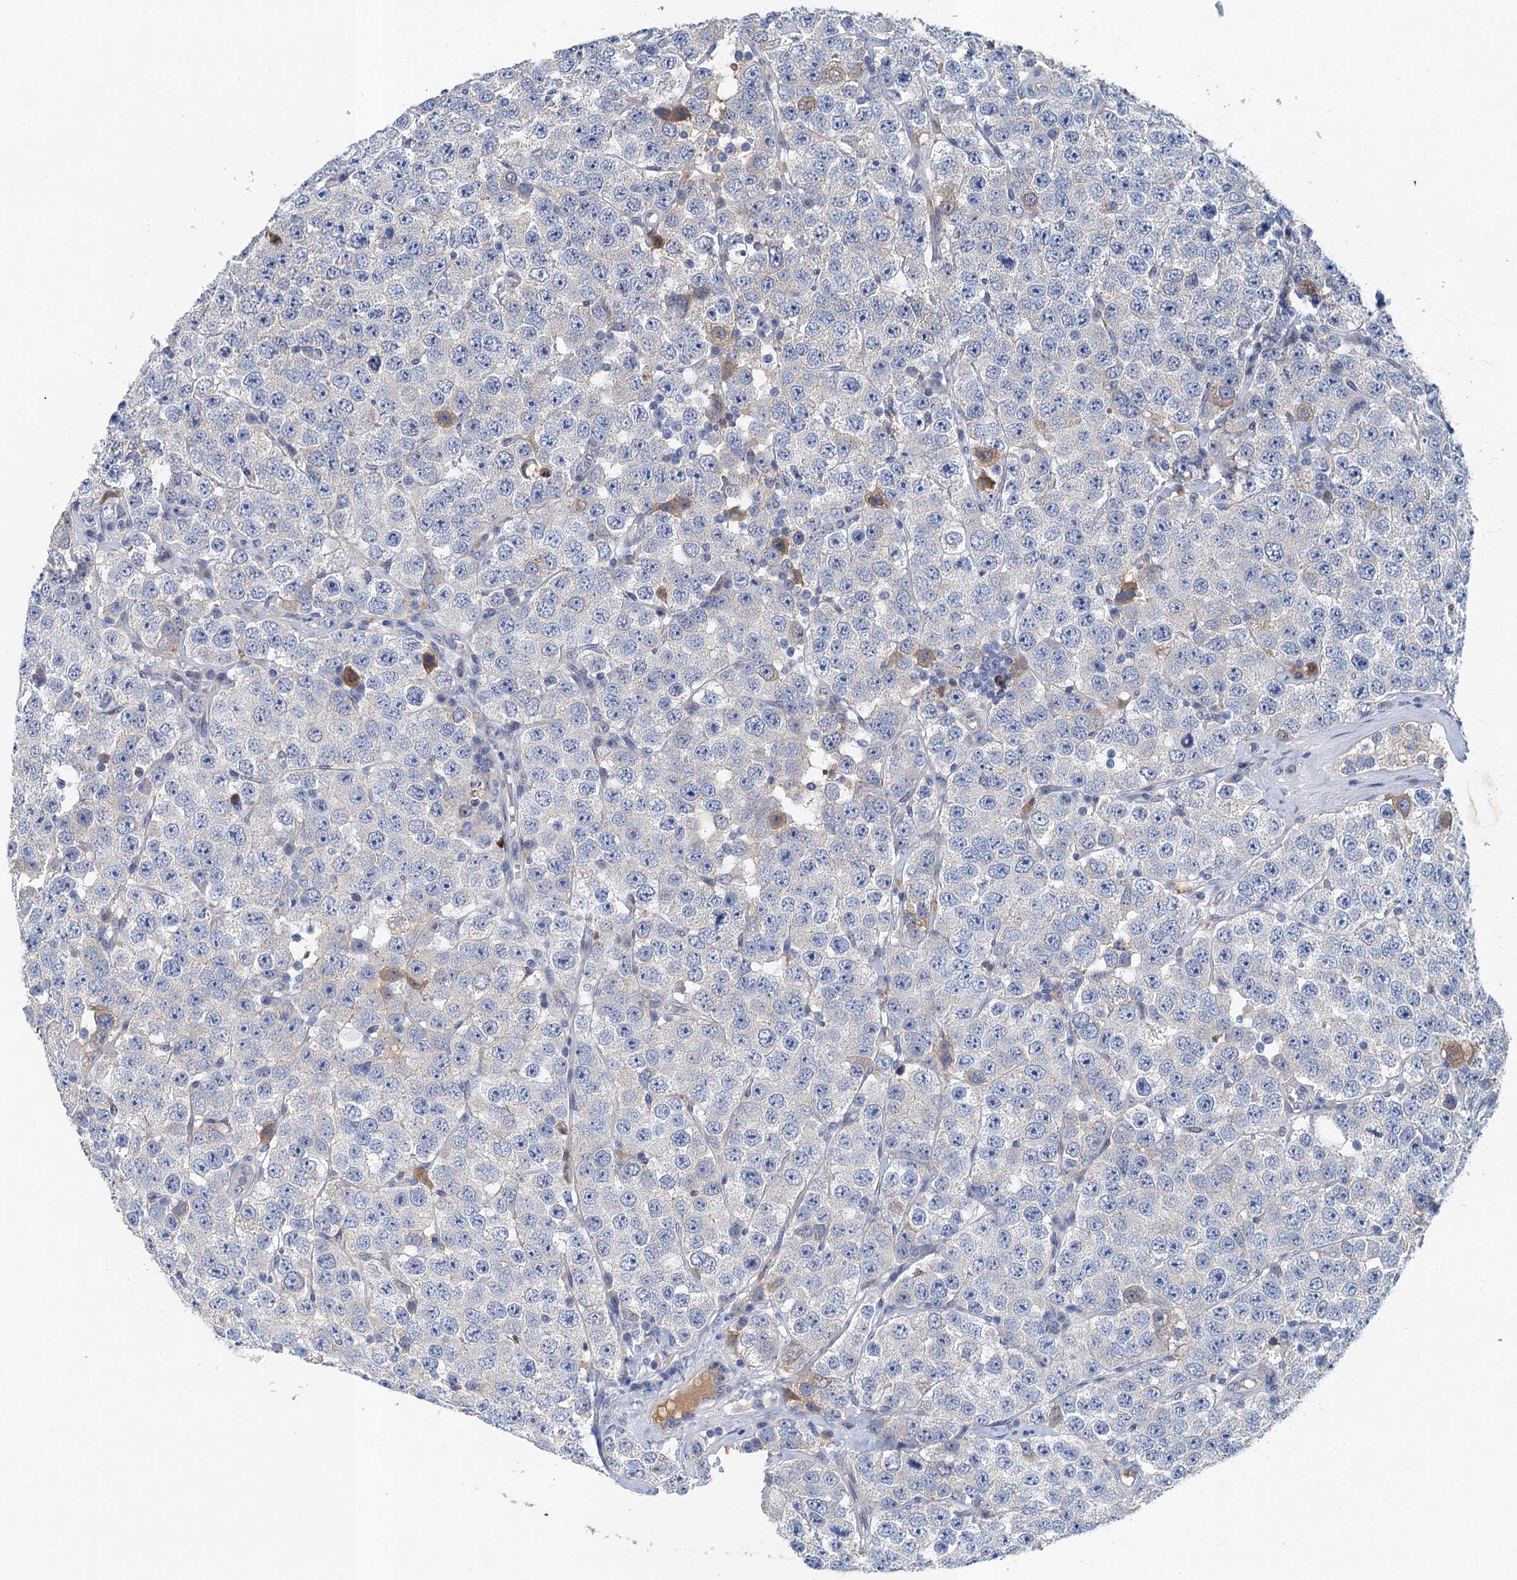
{"staining": {"intensity": "negative", "quantity": "none", "location": "none"}, "tissue": "testis cancer", "cell_type": "Tumor cells", "image_type": "cancer", "snomed": [{"axis": "morphology", "description": "Seminoma, NOS"}, {"axis": "topography", "description": "Testis"}], "caption": "Seminoma (testis) was stained to show a protein in brown. There is no significant positivity in tumor cells.", "gene": "TPCN1", "patient": {"sex": "male", "age": 28}}